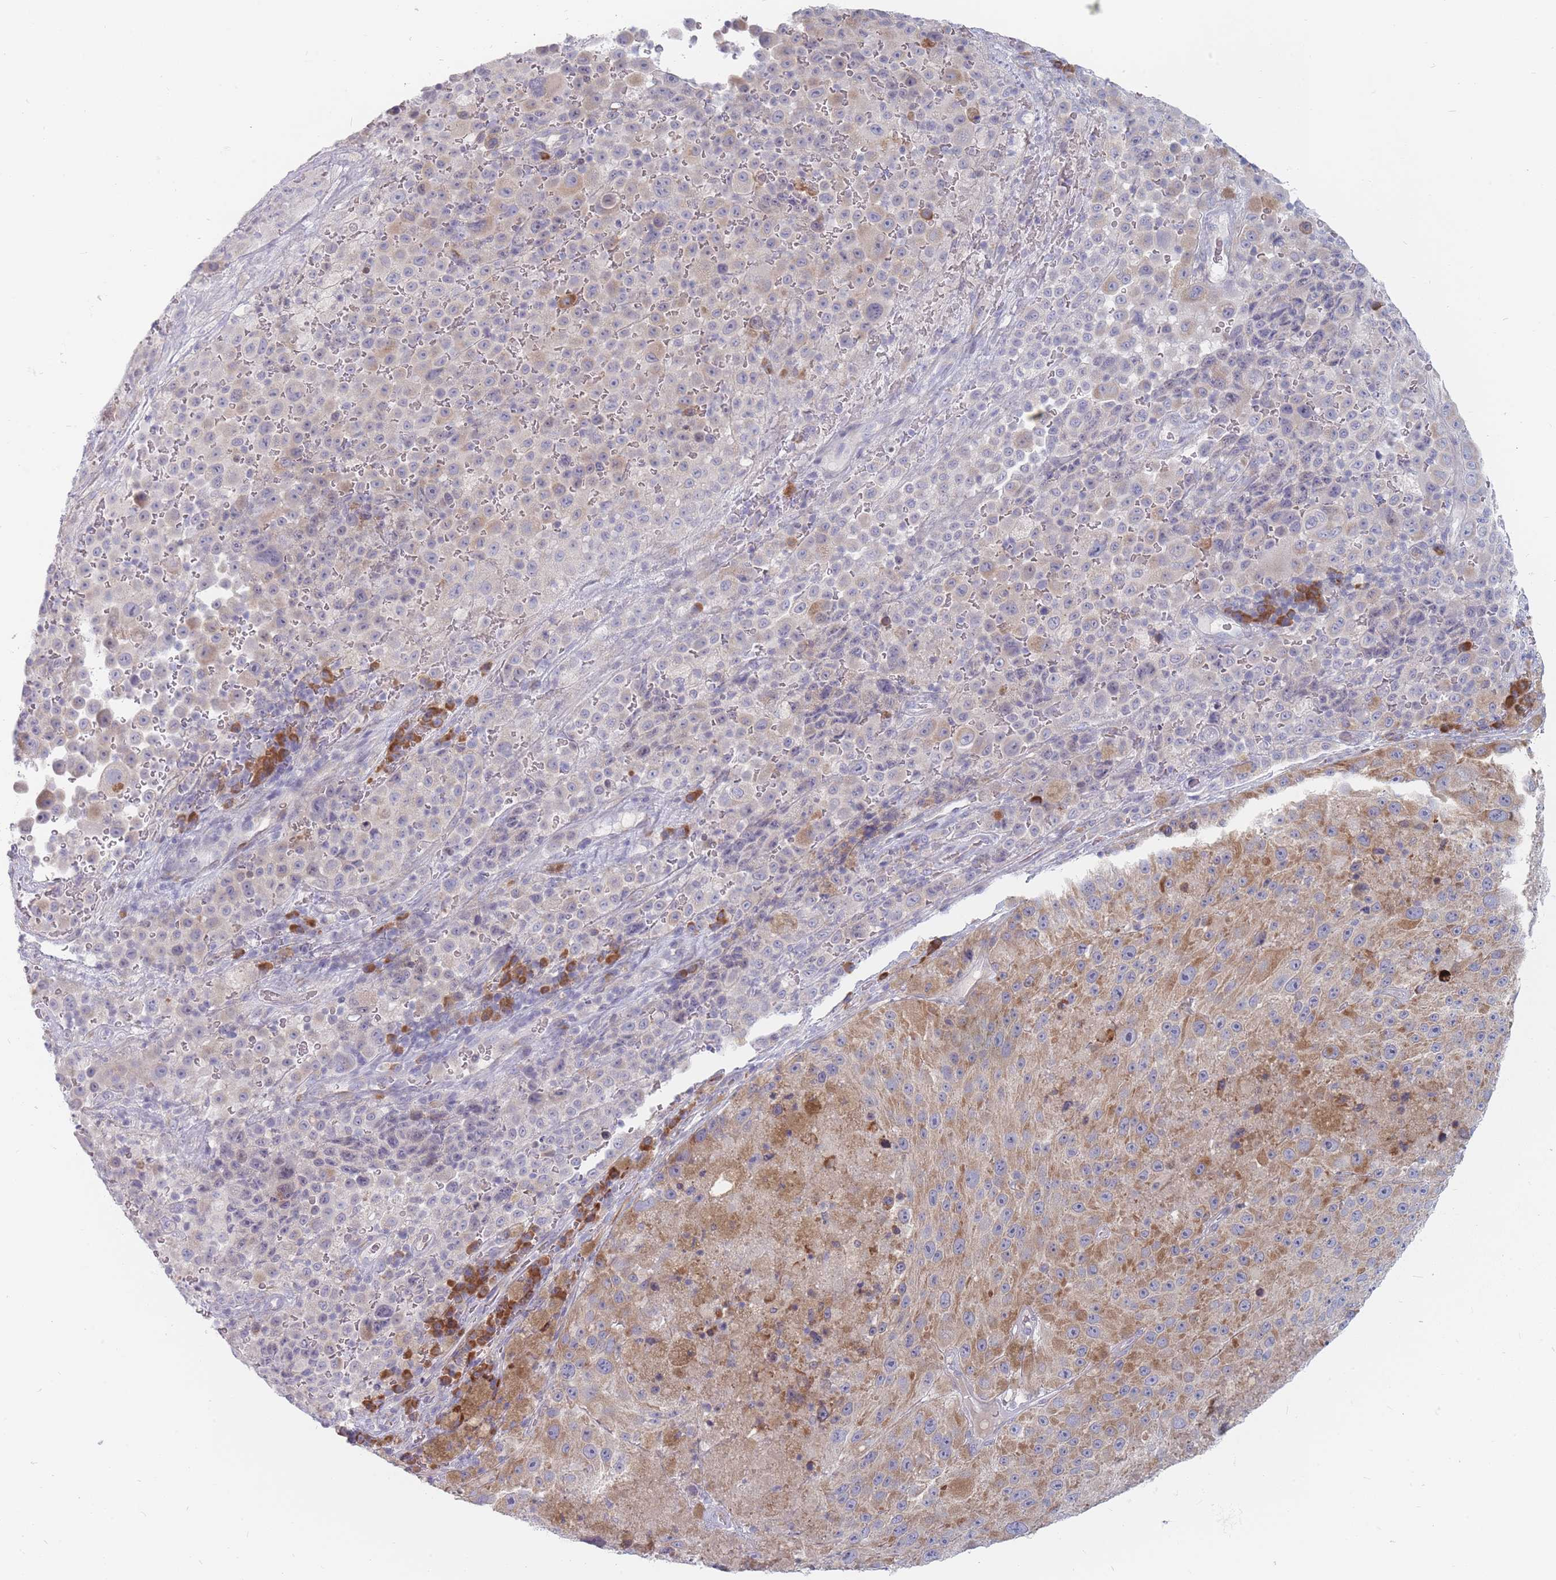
{"staining": {"intensity": "weak", "quantity": "<25%", "location": "cytoplasmic/membranous"}, "tissue": "melanoma", "cell_type": "Tumor cells", "image_type": "cancer", "snomed": [{"axis": "morphology", "description": "Malignant melanoma, Metastatic site"}, {"axis": "topography", "description": "Lymph node"}], "caption": "This is a image of immunohistochemistry staining of melanoma, which shows no staining in tumor cells.", "gene": "SPATS1", "patient": {"sex": "male", "age": 62}}